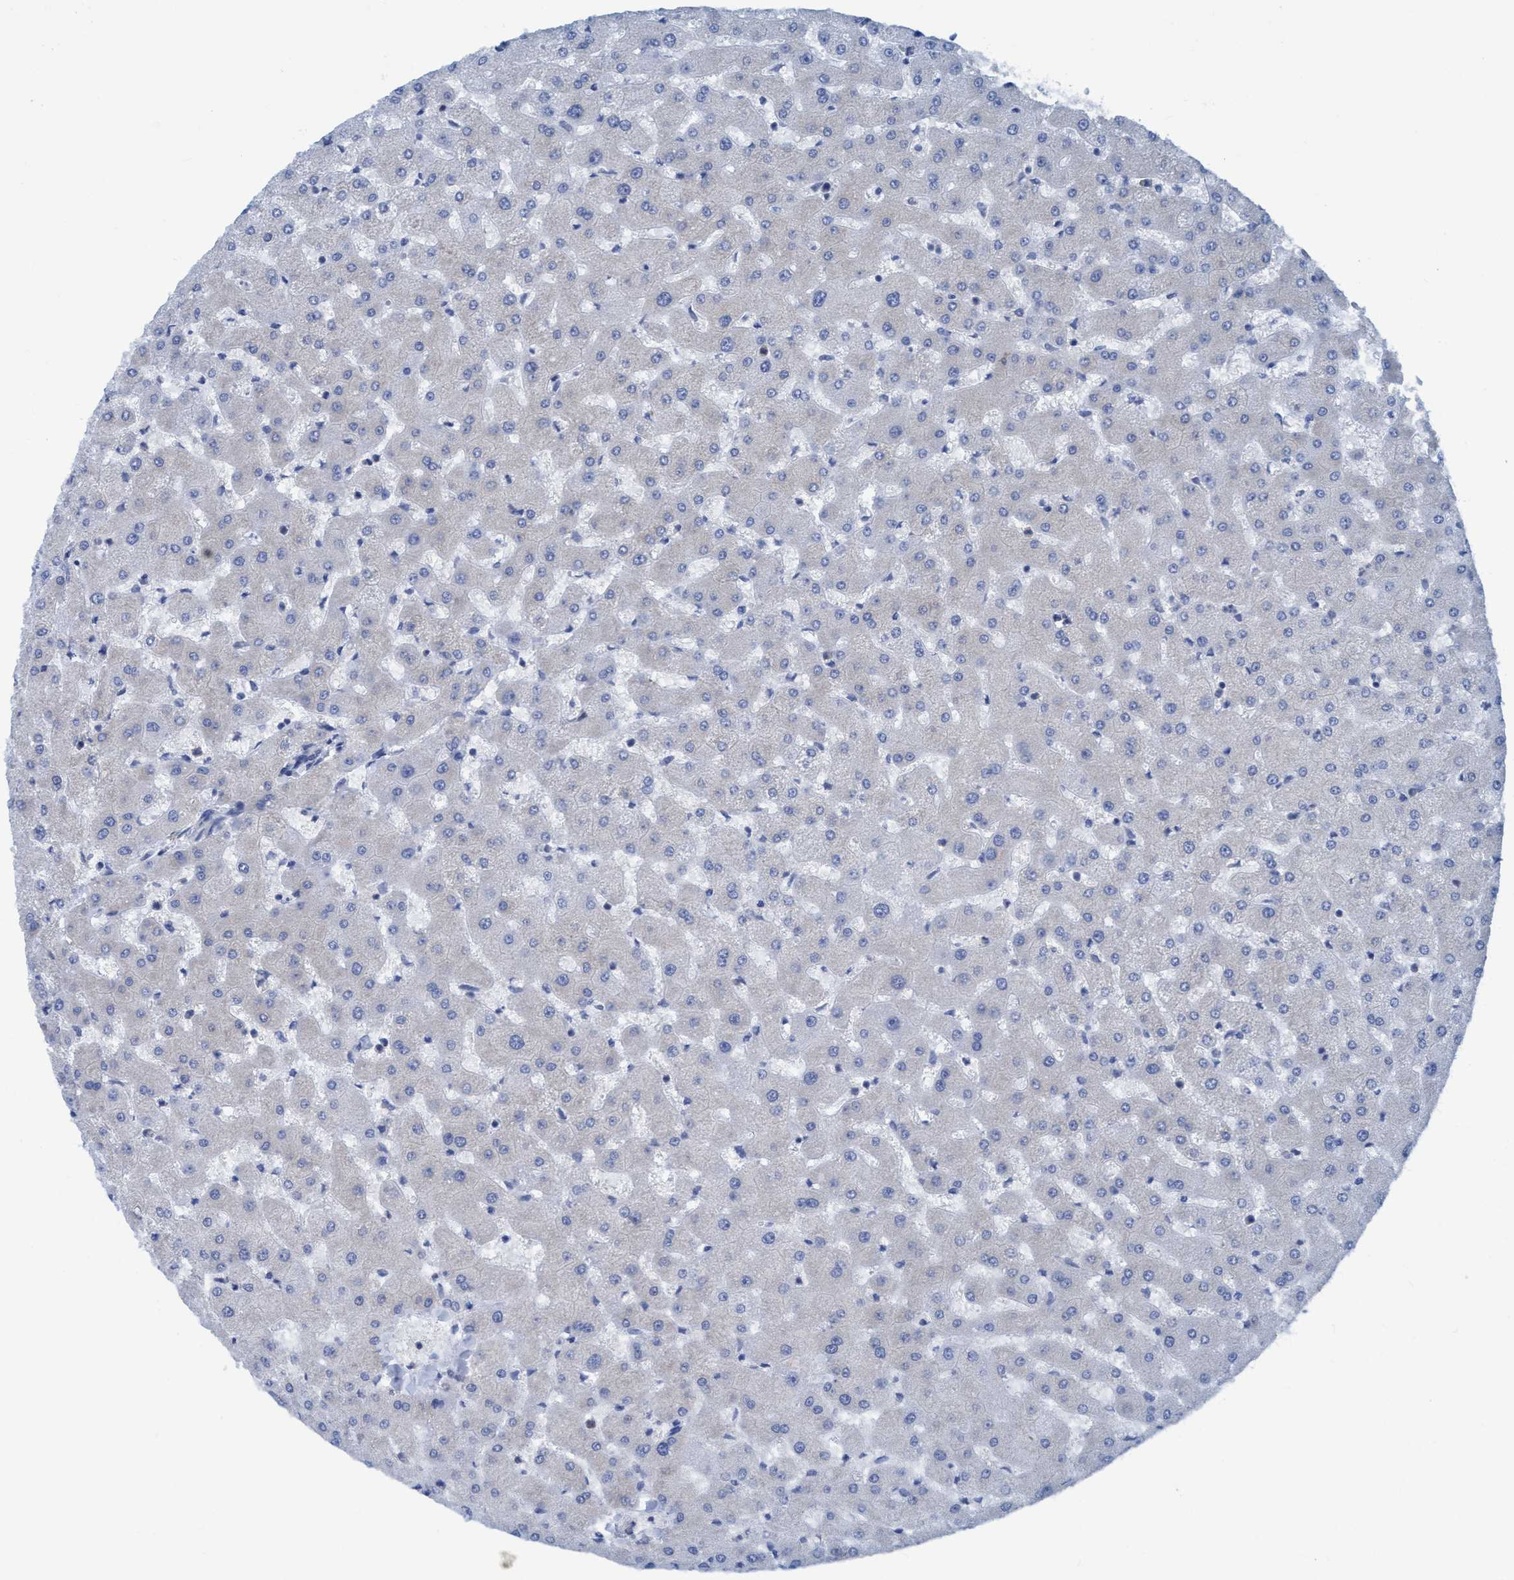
{"staining": {"intensity": "negative", "quantity": "none", "location": "none"}, "tissue": "liver", "cell_type": "Cholangiocytes", "image_type": "normal", "snomed": [{"axis": "morphology", "description": "Normal tissue, NOS"}, {"axis": "topography", "description": "Liver"}], "caption": "High power microscopy micrograph of an immunohistochemistry histopathology image of benign liver, revealing no significant staining in cholangiocytes. (DAB (3,3'-diaminobenzidine) IHC, high magnification).", "gene": "NMT1", "patient": {"sex": "female", "age": 63}}